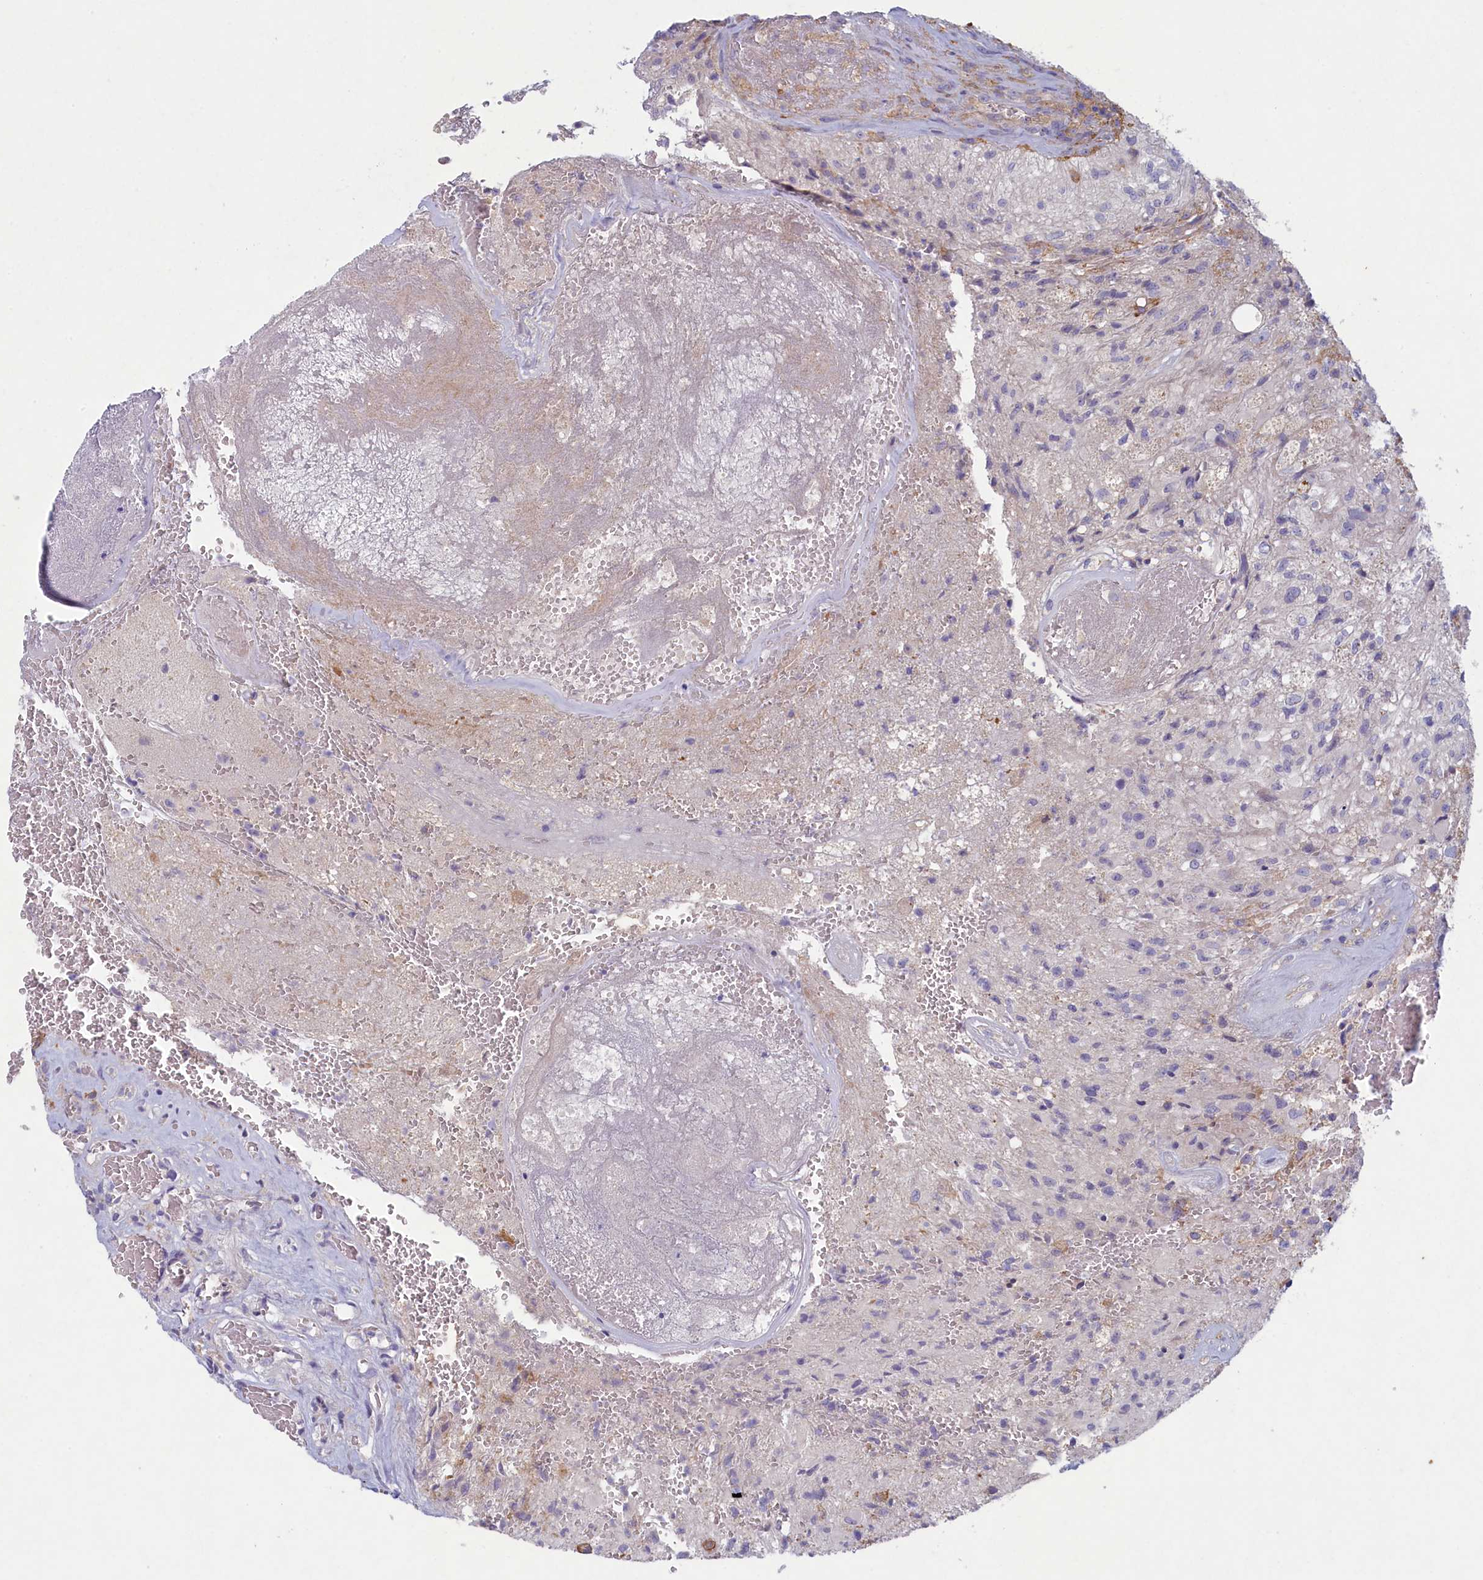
{"staining": {"intensity": "negative", "quantity": "none", "location": "none"}, "tissue": "glioma", "cell_type": "Tumor cells", "image_type": "cancer", "snomed": [{"axis": "morphology", "description": "Glioma, malignant, High grade"}, {"axis": "topography", "description": "Brain"}], "caption": "The histopathology image exhibits no significant expression in tumor cells of glioma.", "gene": "PLEKHG6", "patient": {"sex": "male", "age": 56}}